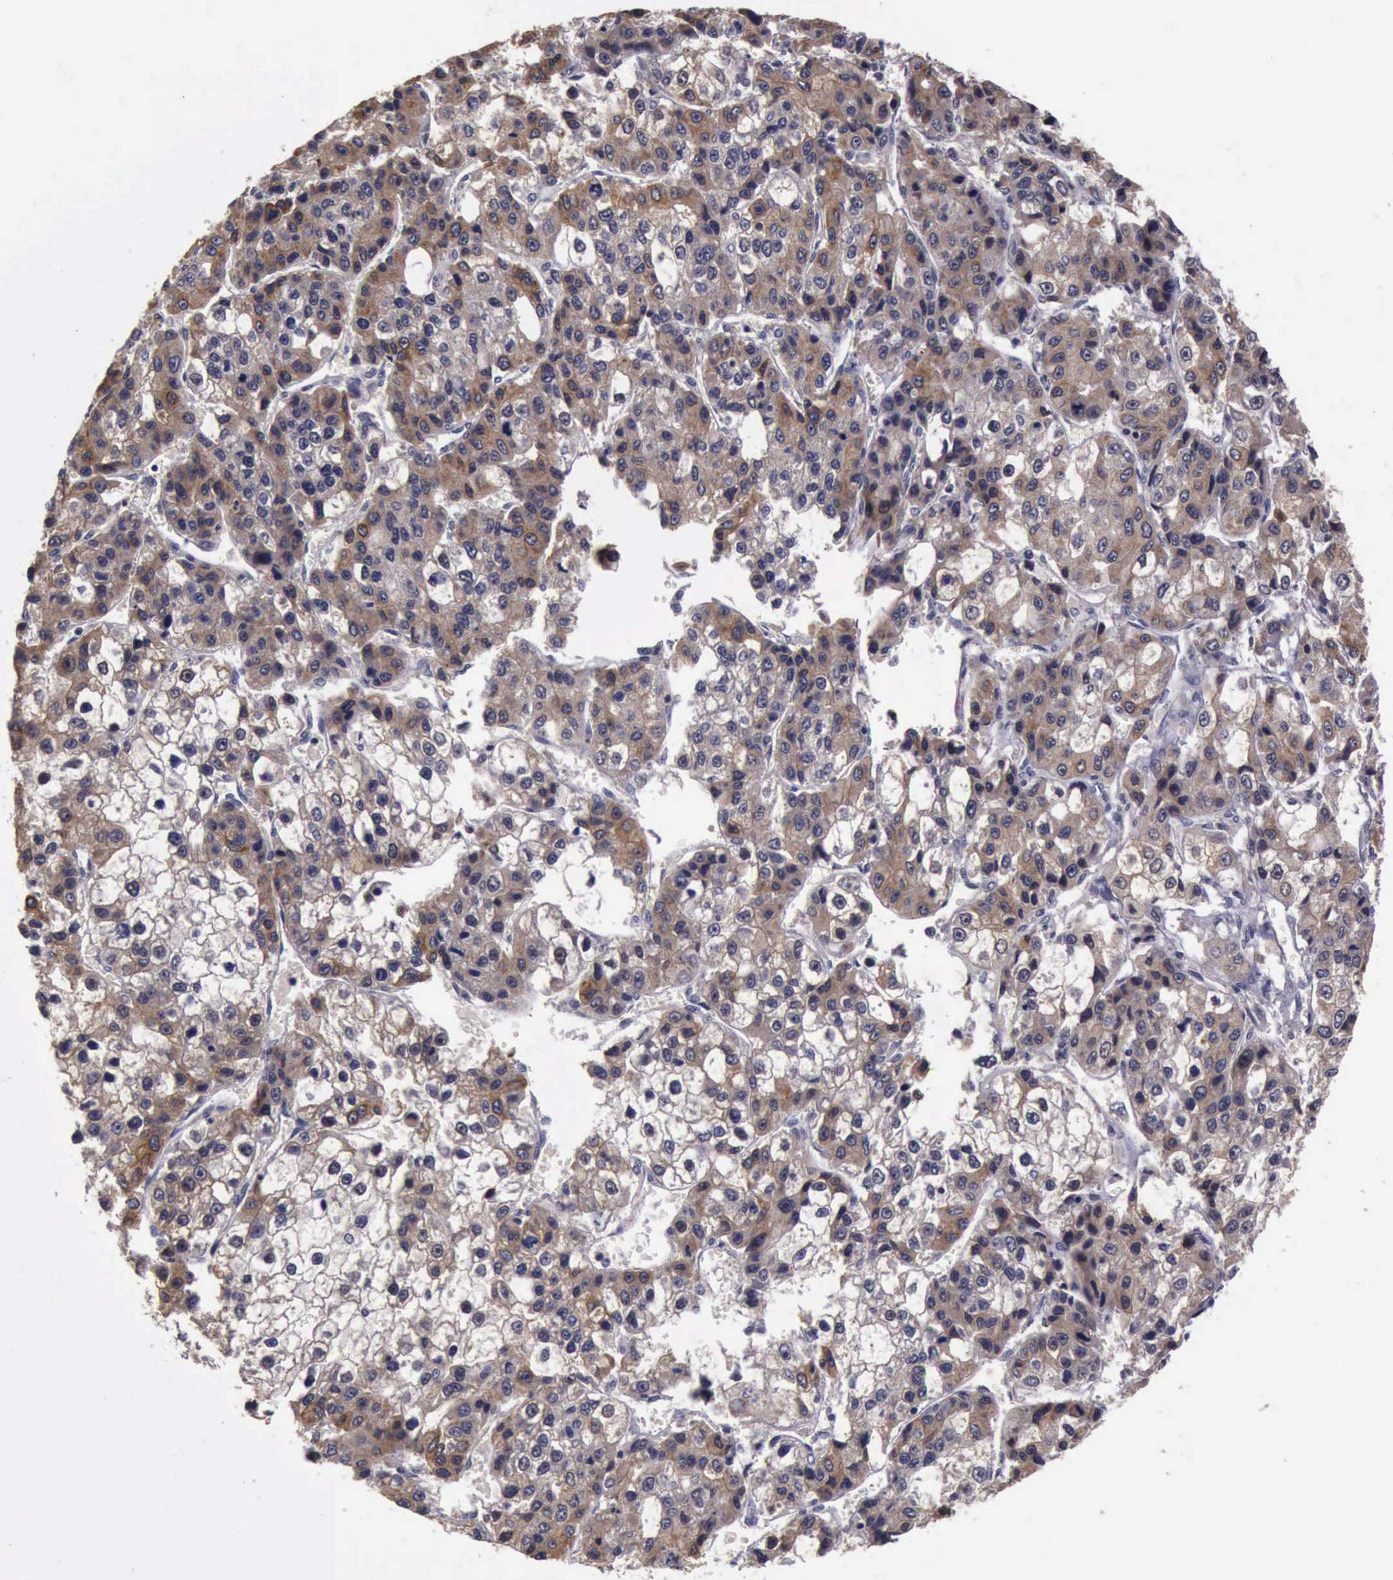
{"staining": {"intensity": "weak", "quantity": "25%-75%", "location": "cytoplasmic/membranous"}, "tissue": "liver cancer", "cell_type": "Tumor cells", "image_type": "cancer", "snomed": [{"axis": "morphology", "description": "Carcinoma, Hepatocellular, NOS"}, {"axis": "topography", "description": "Liver"}], "caption": "Brown immunohistochemical staining in human liver cancer (hepatocellular carcinoma) exhibits weak cytoplasmic/membranous staining in about 25%-75% of tumor cells.", "gene": "RAB39B", "patient": {"sex": "female", "age": 66}}